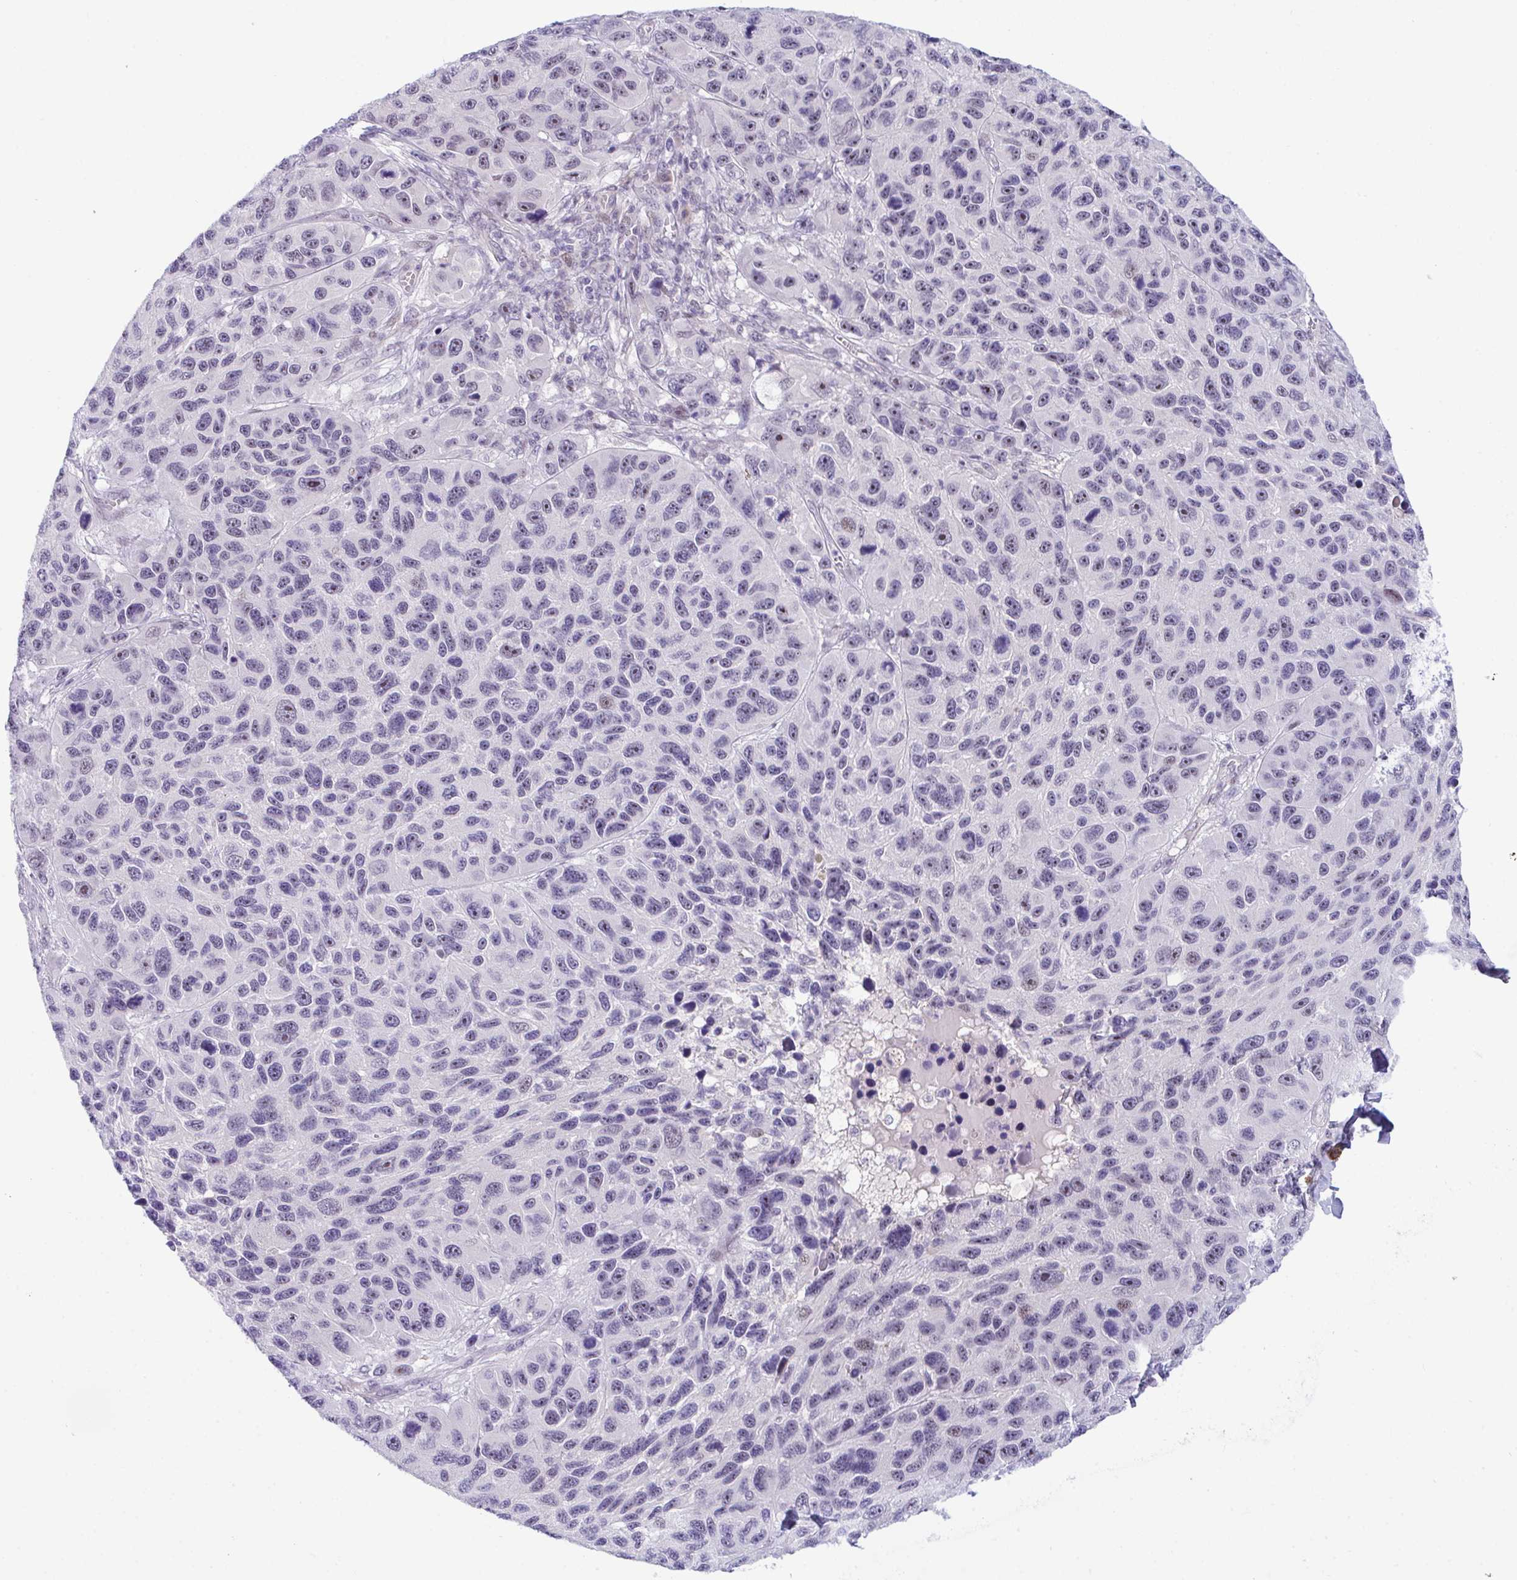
{"staining": {"intensity": "weak", "quantity": "<25%", "location": "nuclear"}, "tissue": "melanoma", "cell_type": "Tumor cells", "image_type": "cancer", "snomed": [{"axis": "morphology", "description": "Malignant melanoma, NOS"}, {"axis": "topography", "description": "Skin"}], "caption": "There is no significant expression in tumor cells of melanoma.", "gene": "USP35", "patient": {"sex": "male", "age": 53}}